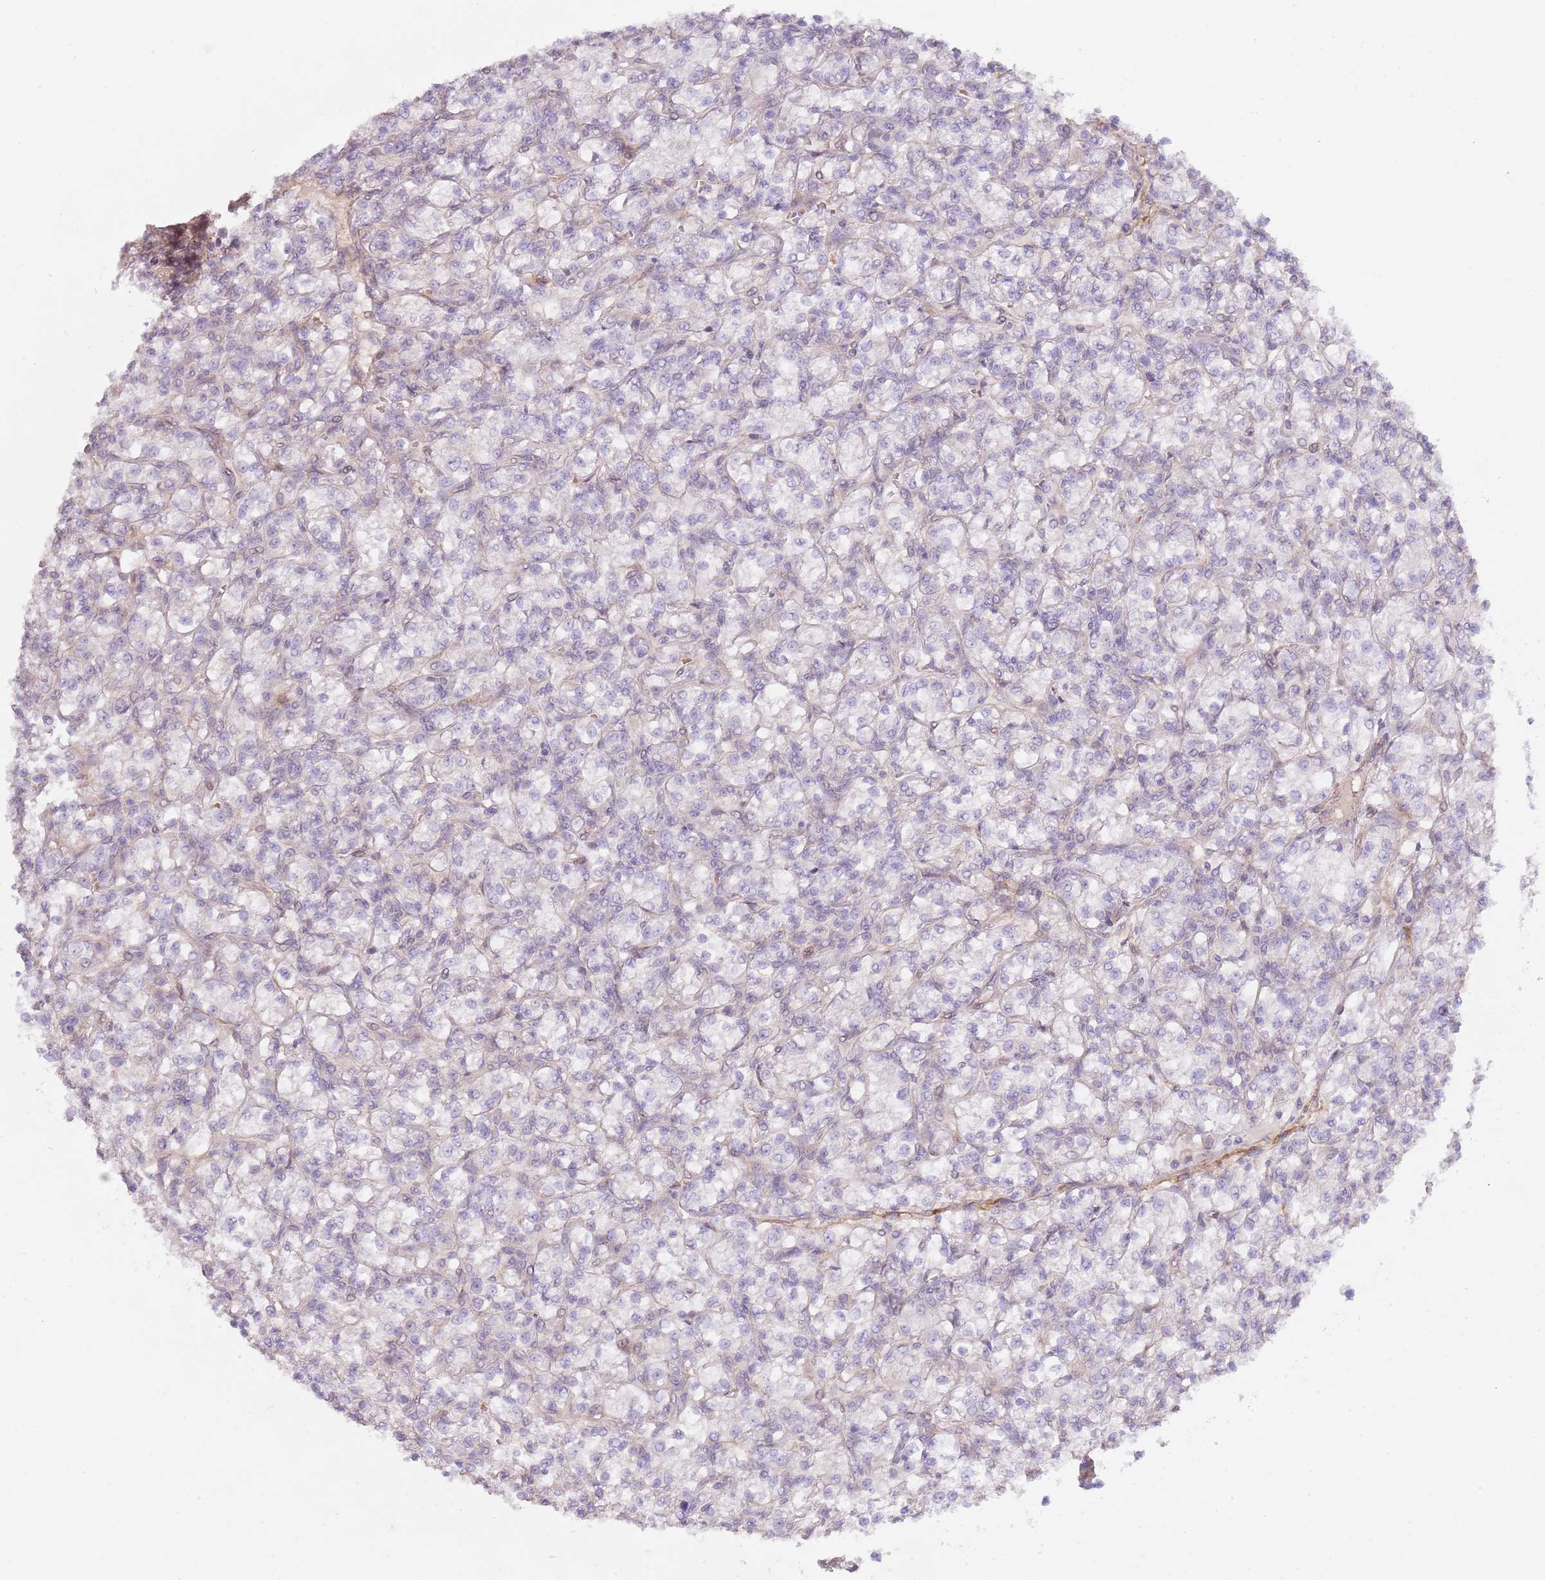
{"staining": {"intensity": "negative", "quantity": "none", "location": "none"}, "tissue": "renal cancer", "cell_type": "Tumor cells", "image_type": "cancer", "snomed": [{"axis": "morphology", "description": "Adenocarcinoma, NOS"}, {"axis": "topography", "description": "Kidney"}], "caption": "A high-resolution image shows immunohistochemistry staining of renal cancer, which reveals no significant expression in tumor cells. The staining is performed using DAB (3,3'-diaminobenzidine) brown chromogen with nuclei counter-stained in using hematoxylin.", "gene": "TINAGL1", "patient": {"sex": "female", "age": 59}}